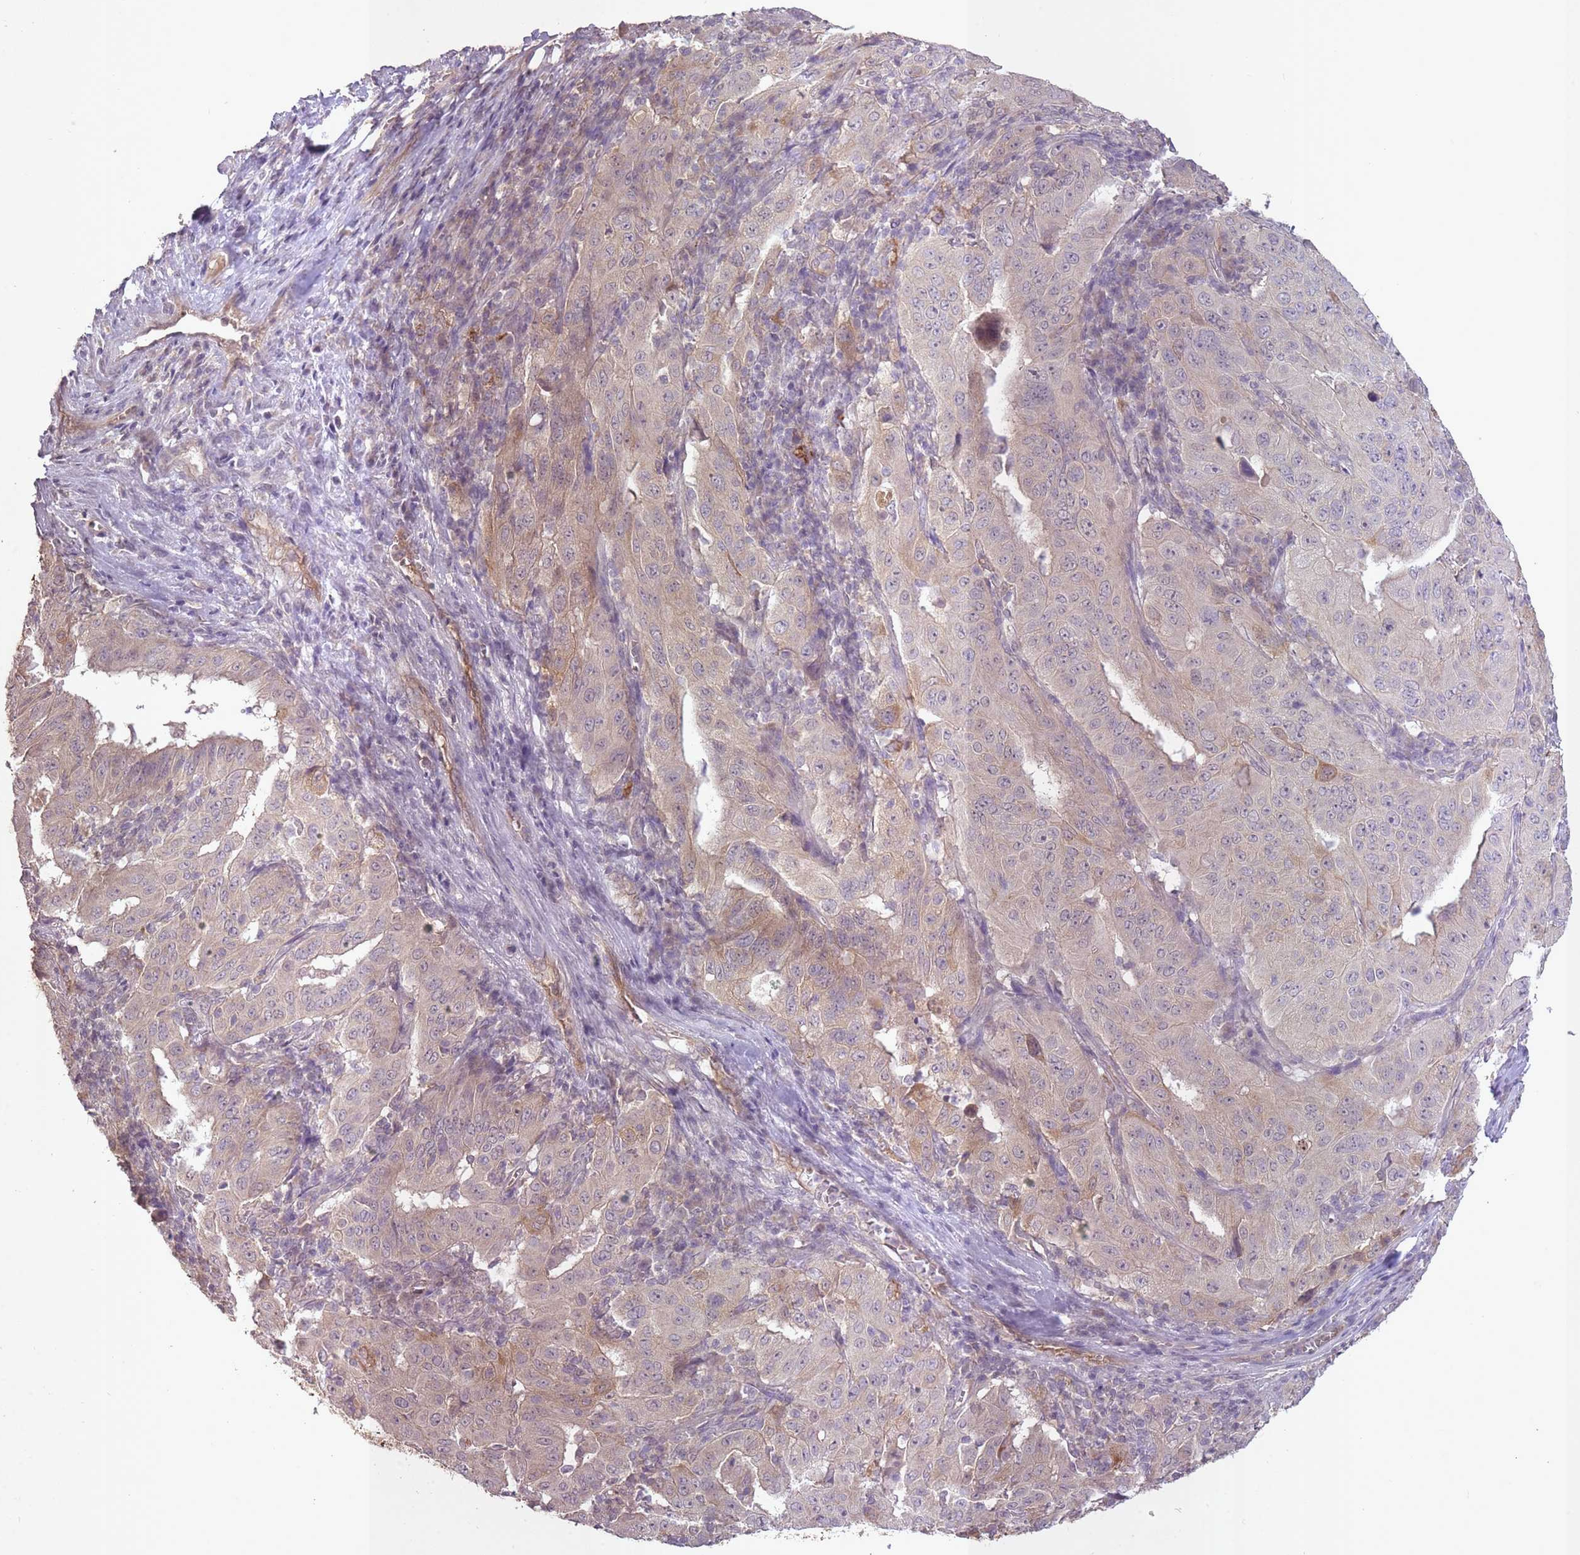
{"staining": {"intensity": "weak", "quantity": "<25%", "location": "cytoplasmic/membranous"}, "tissue": "pancreatic cancer", "cell_type": "Tumor cells", "image_type": "cancer", "snomed": [{"axis": "morphology", "description": "Adenocarcinoma, NOS"}, {"axis": "topography", "description": "Pancreas"}], "caption": "Immunohistochemistry of pancreatic adenocarcinoma displays no staining in tumor cells.", "gene": "LRATD2", "patient": {"sex": "male", "age": 63}}